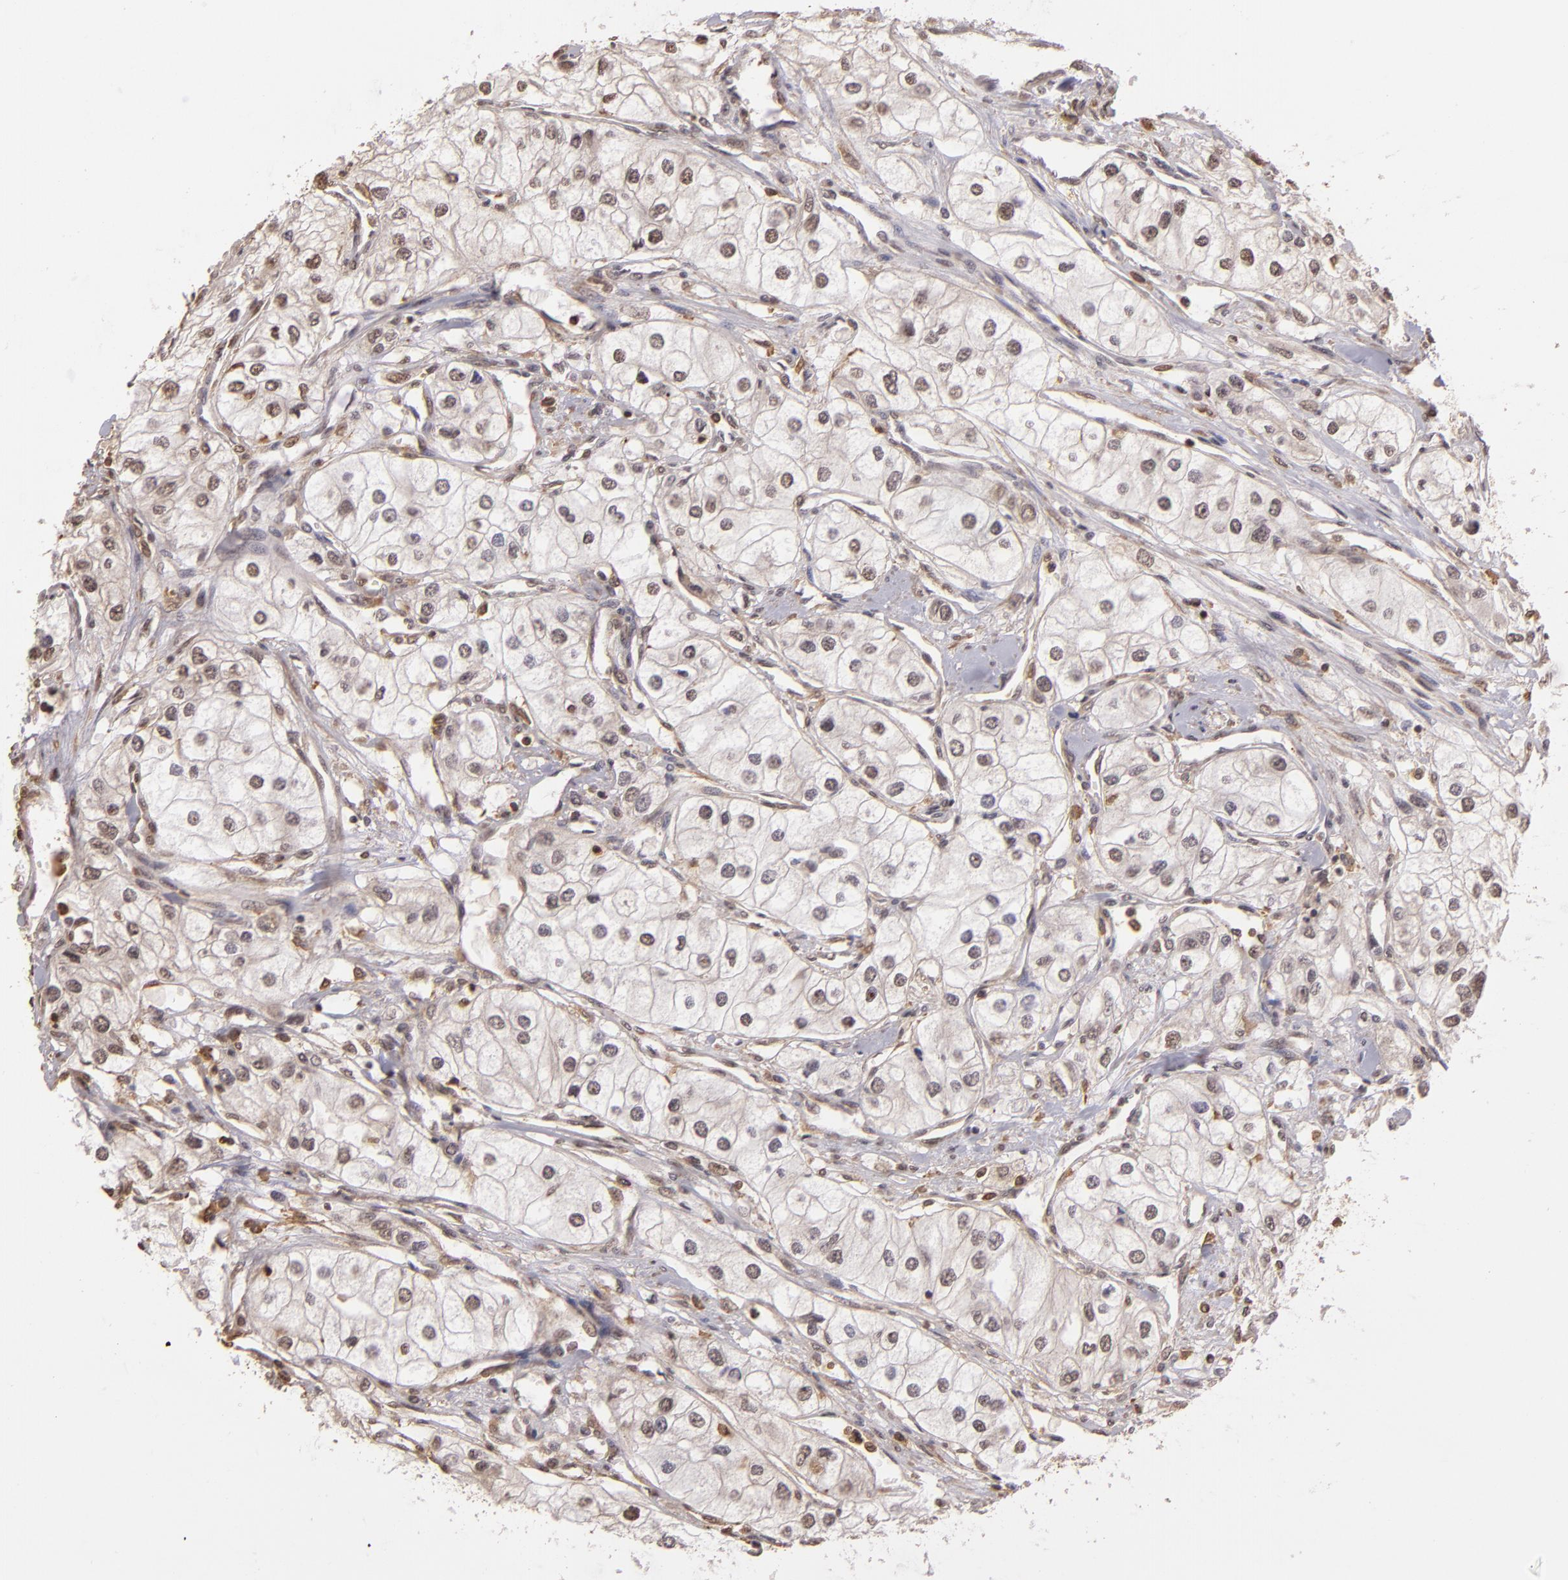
{"staining": {"intensity": "negative", "quantity": "none", "location": "none"}, "tissue": "renal cancer", "cell_type": "Tumor cells", "image_type": "cancer", "snomed": [{"axis": "morphology", "description": "Adenocarcinoma, NOS"}, {"axis": "topography", "description": "Kidney"}], "caption": "Tumor cells are negative for brown protein staining in renal cancer.", "gene": "ARPC2", "patient": {"sex": "male", "age": 57}}